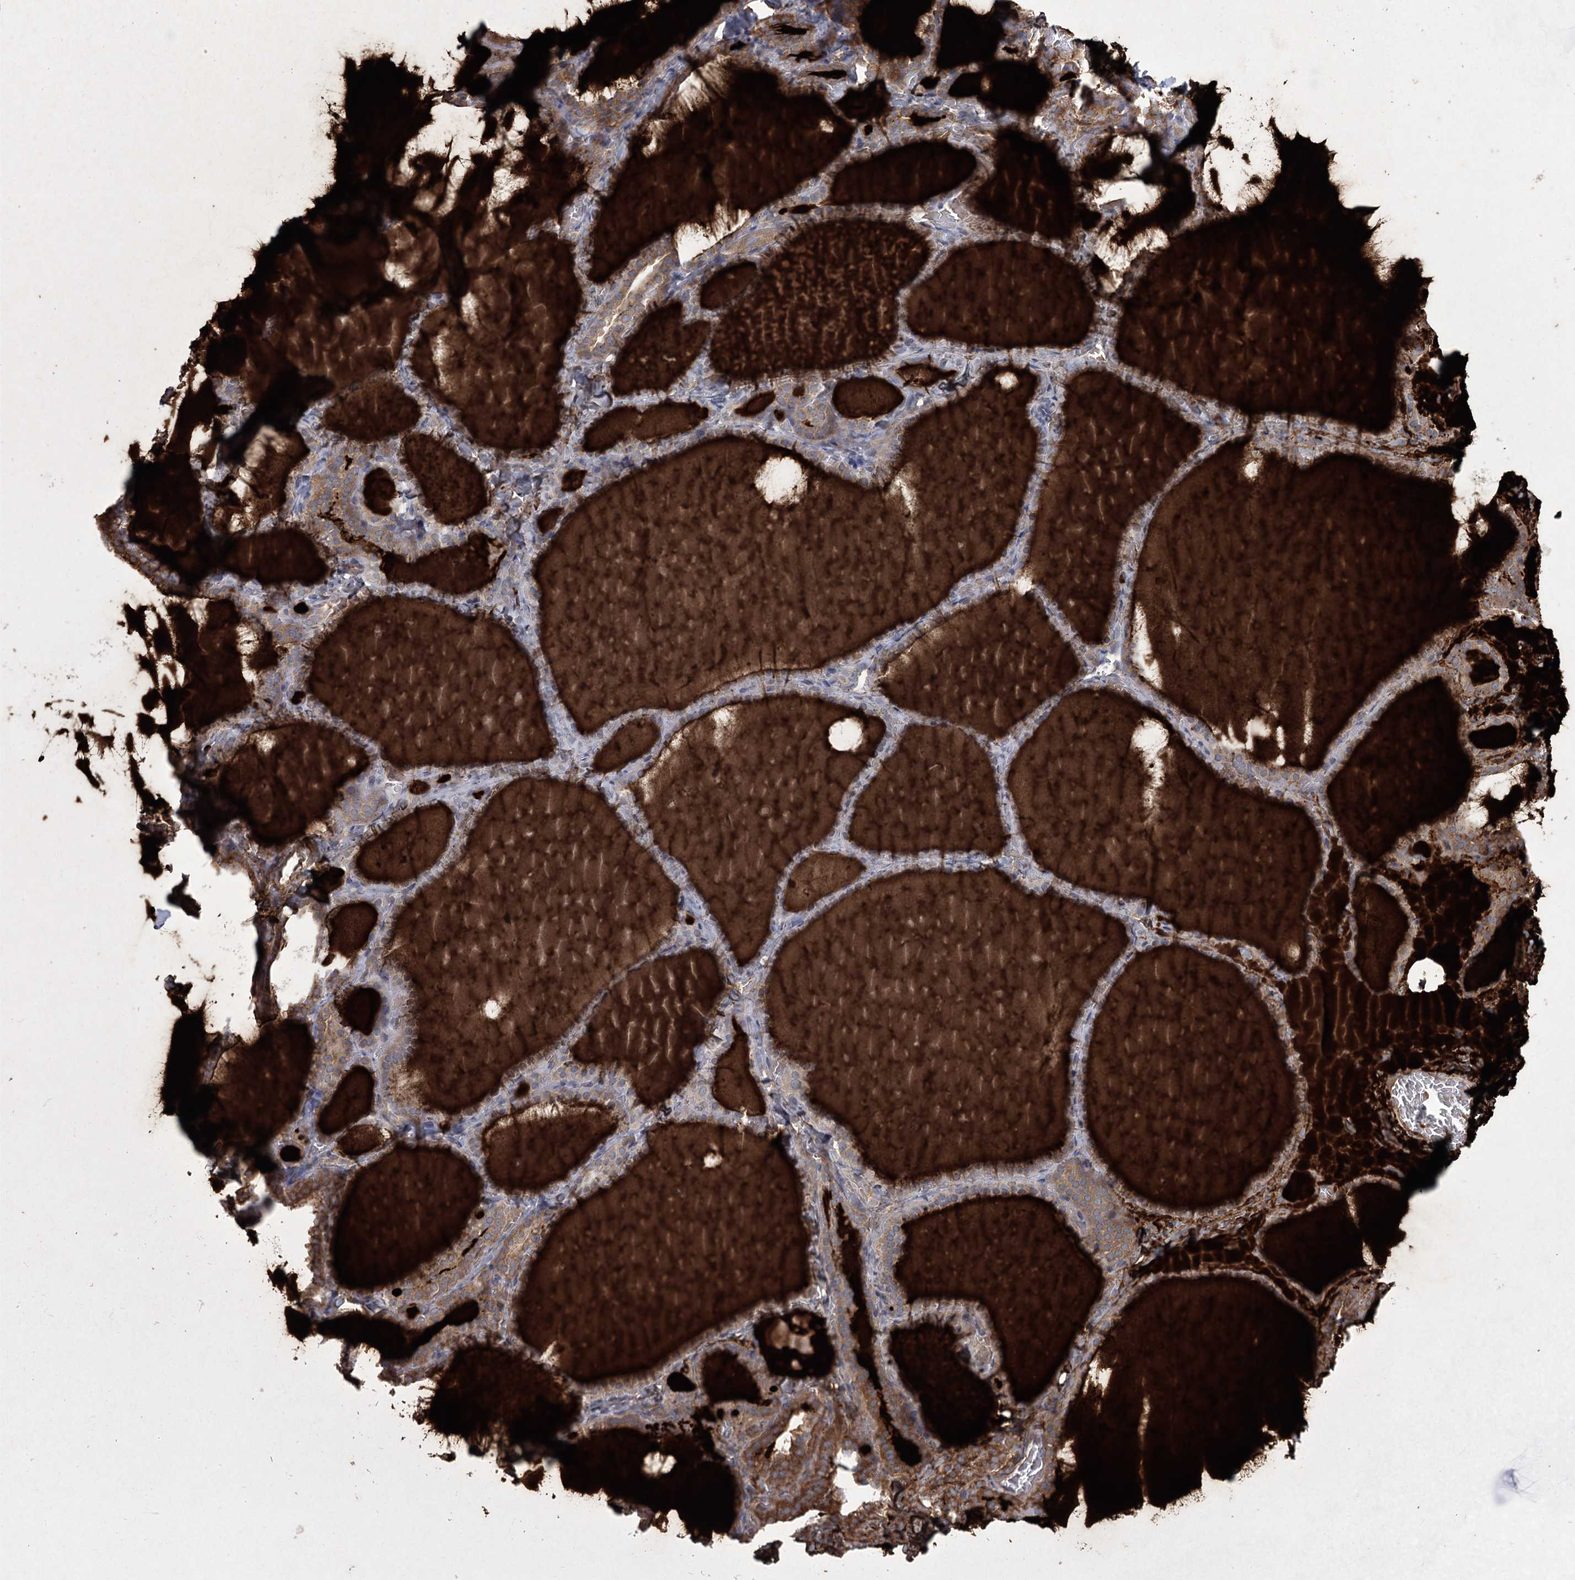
{"staining": {"intensity": "strong", "quantity": ">75%", "location": "cytoplasmic/membranous"}, "tissue": "thyroid gland", "cell_type": "Glandular cells", "image_type": "normal", "snomed": [{"axis": "morphology", "description": "Normal tissue, NOS"}, {"axis": "topography", "description": "Thyroid gland"}], "caption": "An IHC histopathology image of normal tissue is shown. Protein staining in brown labels strong cytoplasmic/membranous positivity in thyroid gland within glandular cells.", "gene": "EIF3A", "patient": {"sex": "female", "age": 22}}